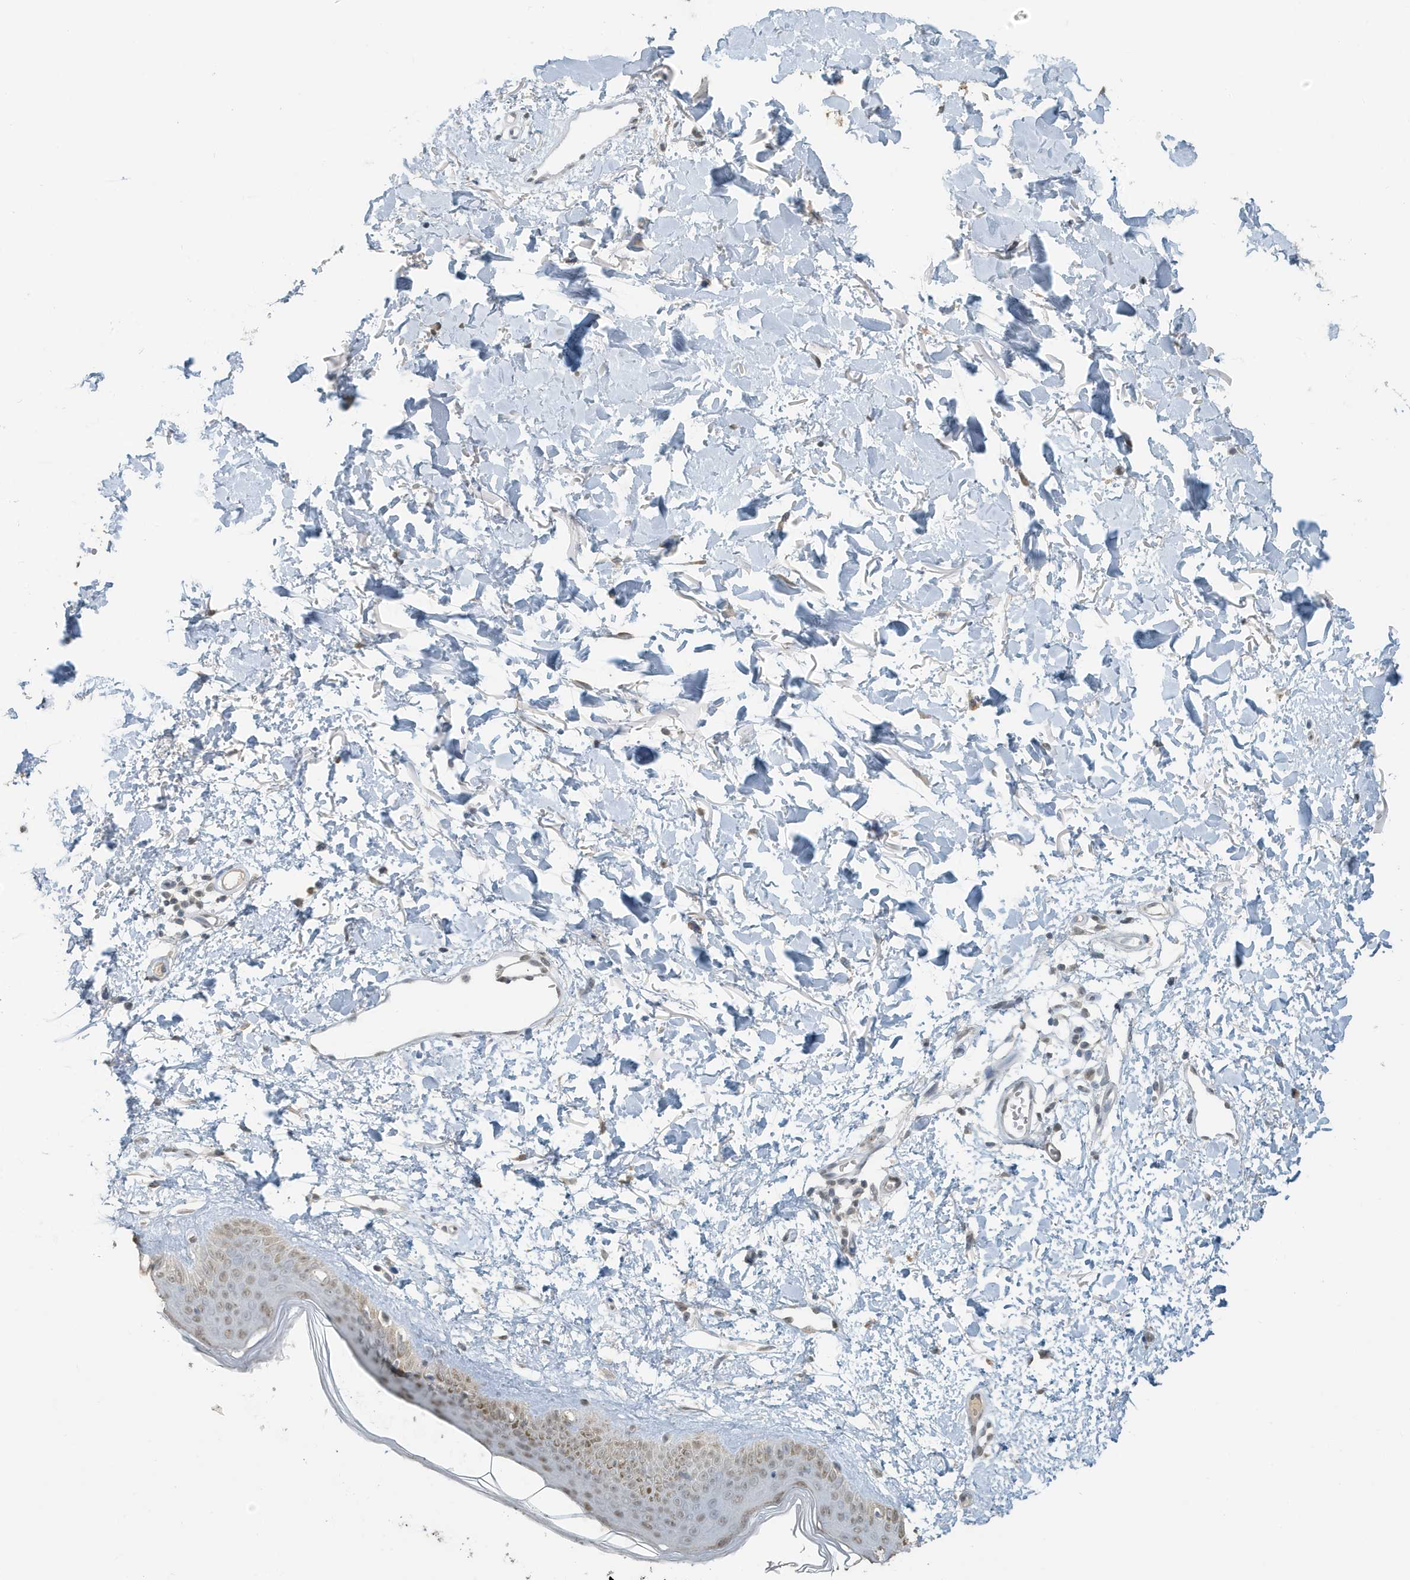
{"staining": {"intensity": "negative", "quantity": "none", "location": "none"}, "tissue": "skin", "cell_type": "Fibroblasts", "image_type": "normal", "snomed": [{"axis": "morphology", "description": "Normal tissue, NOS"}, {"axis": "topography", "description": "Skin"}], "caption": "The histopathology image reveals no staining of fibroblasts in normal skin.", "gene": "DEFA1", "patient": {"sex": "female", "age": 58}}